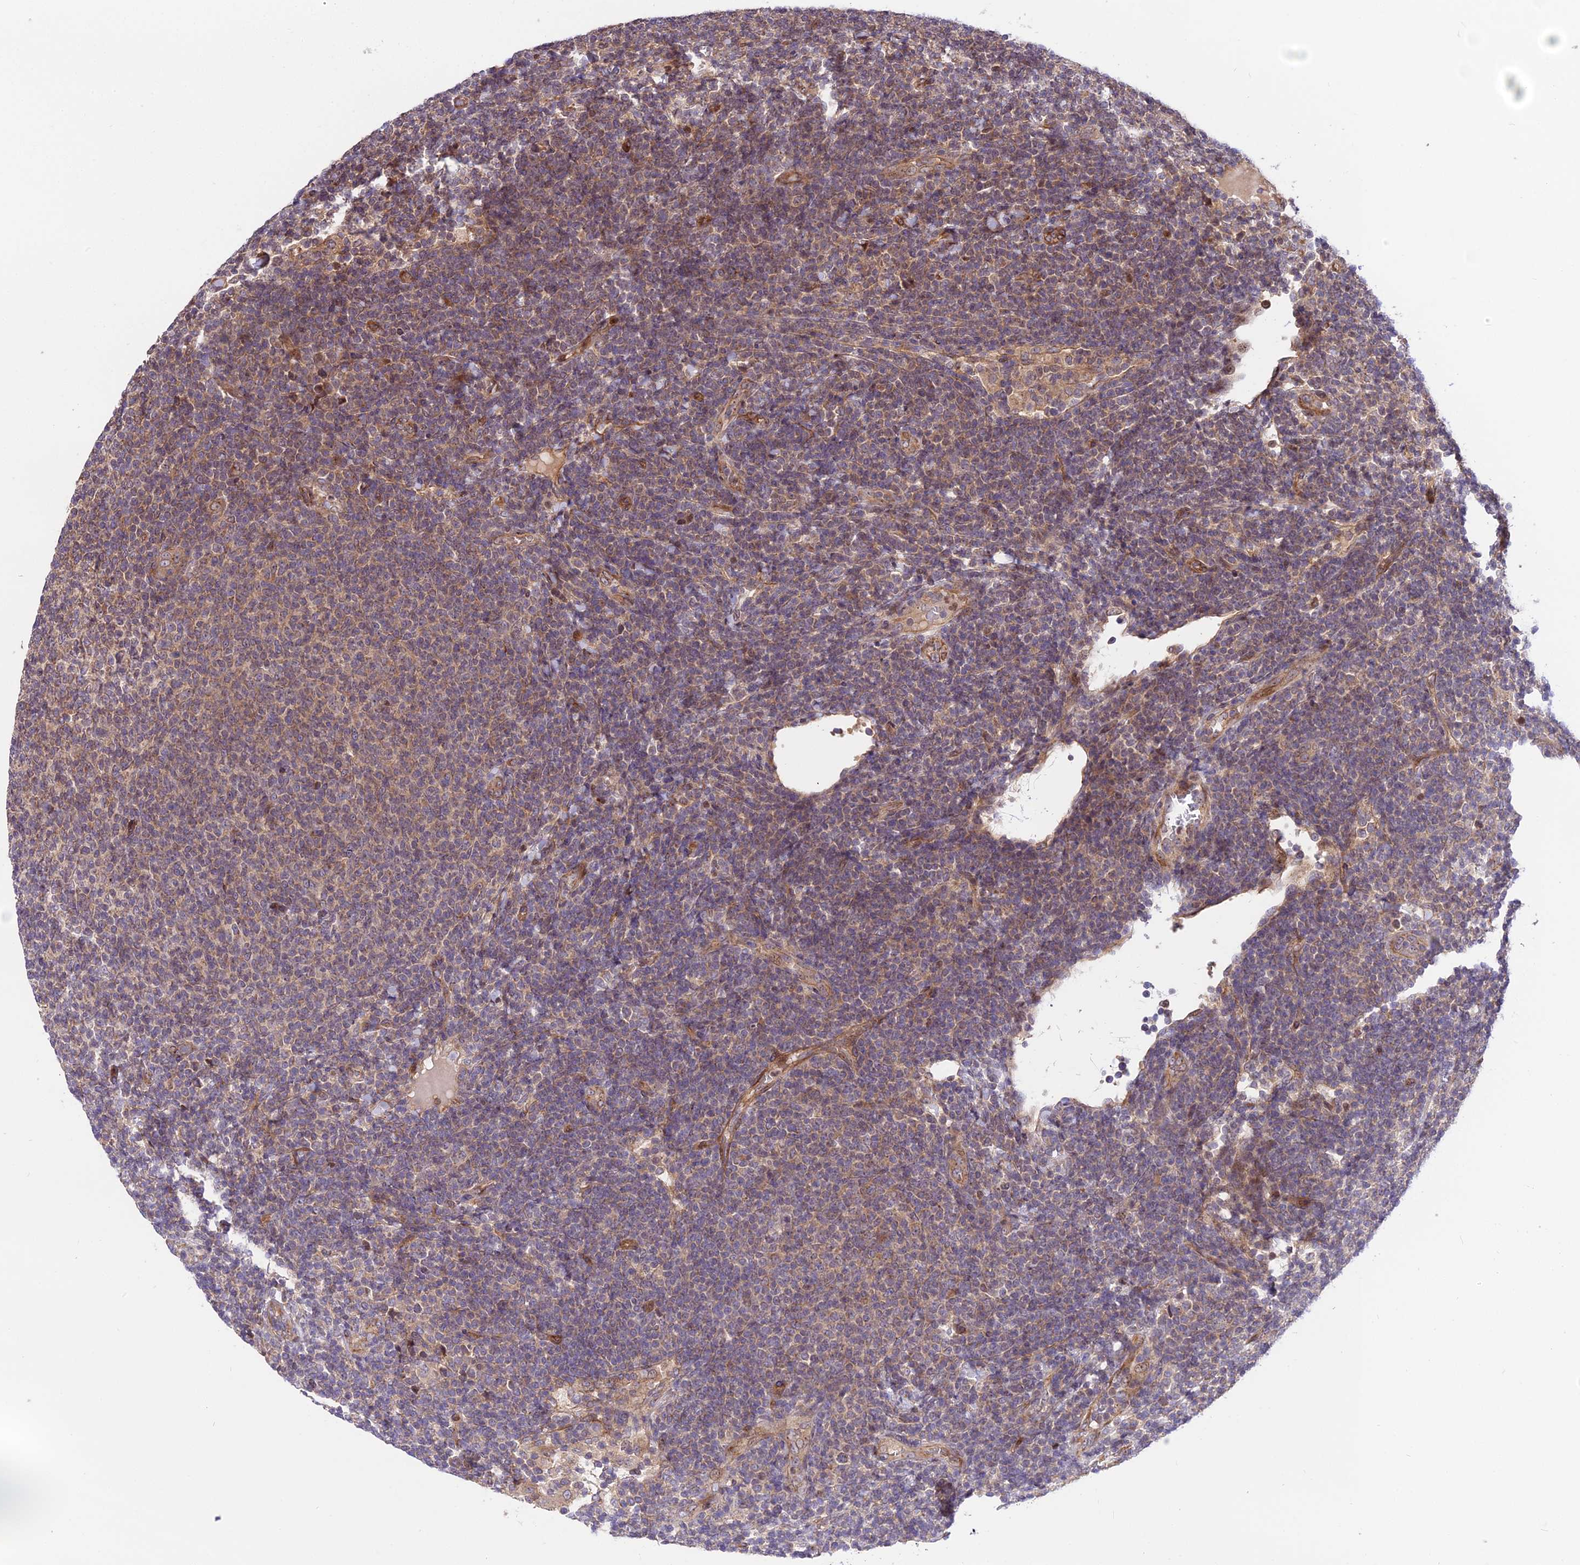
{"staining": {"intensity": "weak", "quantity": "25%-75%", "location": "cytoplasmic/membranous"}, "tissue": "lymphoma", "cell_type": "Tumor cells", "image_type": "cancer", "snomed": [{"axis": "morphology", "description": "Malignant lymphoma, non-Hodgkin's type, Low grade"}, {"axis": "topography", "description": "Lymph node"}], "caption": "Protein staining by immunohistochemistry displays weak cytoplasmic/membranous positivity in approximately 25%-75% of tumor cells in low-grade malignant lymphoma, non-Hodgkin's type.", "gene": "SMG6", "patient": {"sex": "male", "age": 66}}